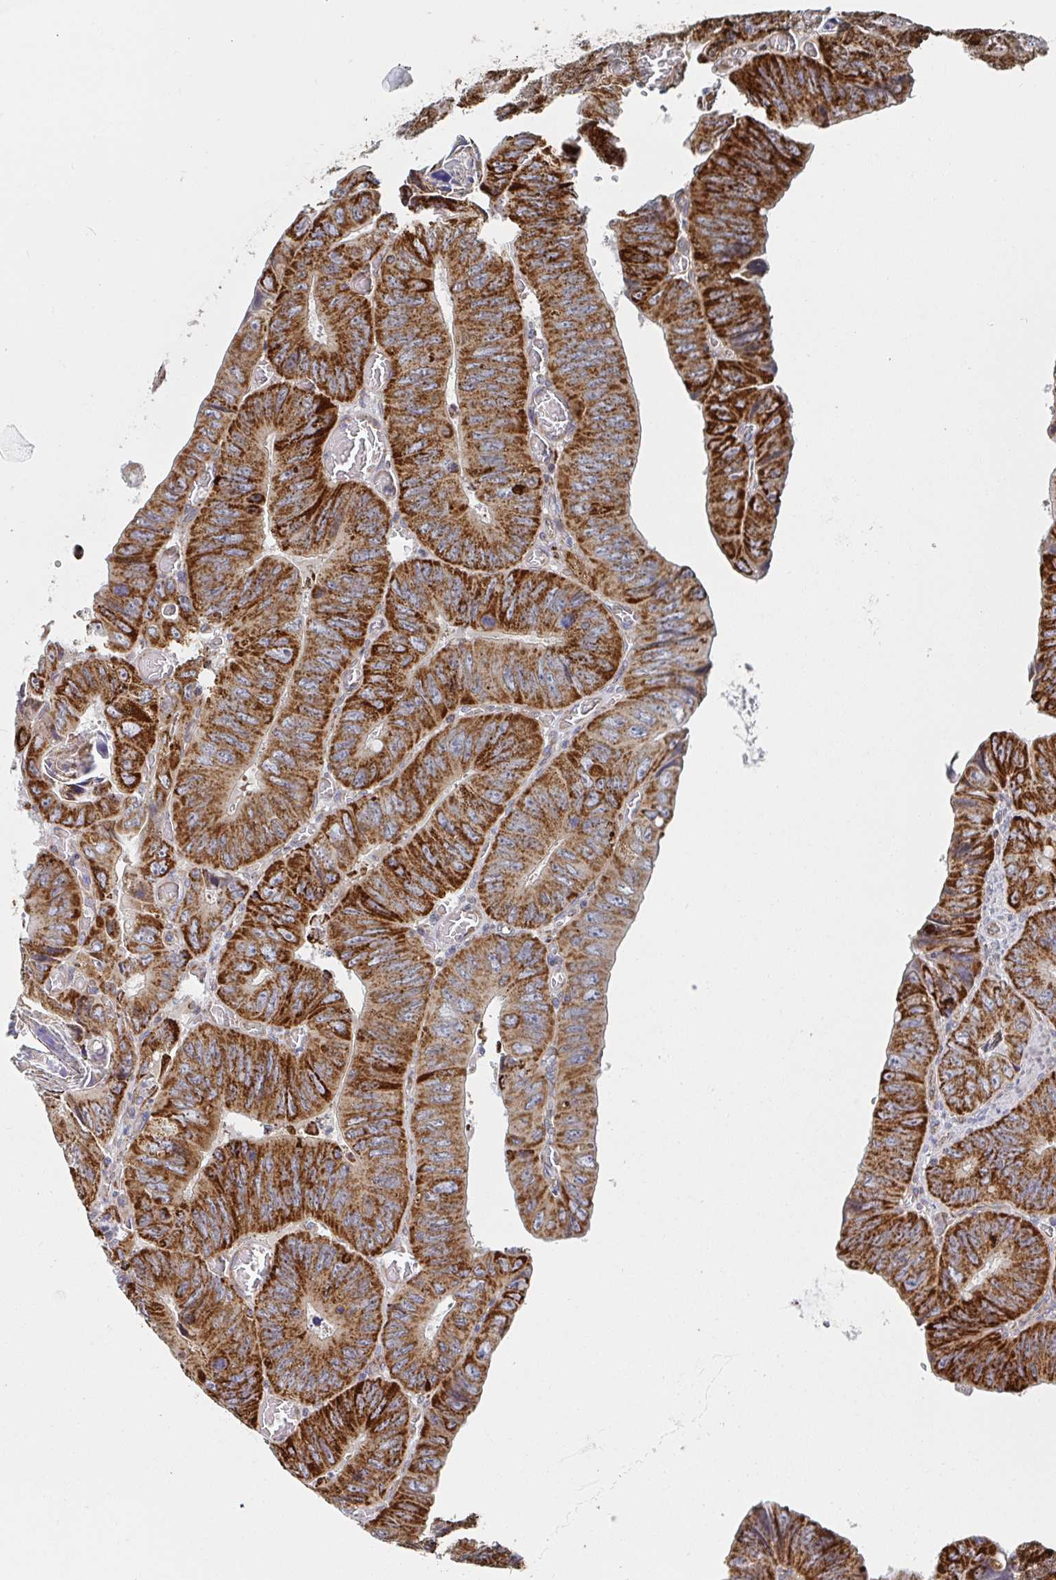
{"staining": {"intensity": "strong", "quantity": ">75%", "location": "cytoplasmic/membranous"}, "tissue": "colorectal cancer", "cell_type": "Tumor cells", "image_type": "cancer", "snomed": [{"axis": "morphology", "description": "Adenocarcinoma, NOS"}, {"axis": "topography", "description": "Colon"}], "caption": "Immunohistochemistry of adenocarcinoma (colorectal) displays high levels of strong cytoplasmic/membranous expression in about >75% of tumor cells.", "gene": "STARD8", "patient": {"sex": "female", "age": 84}}